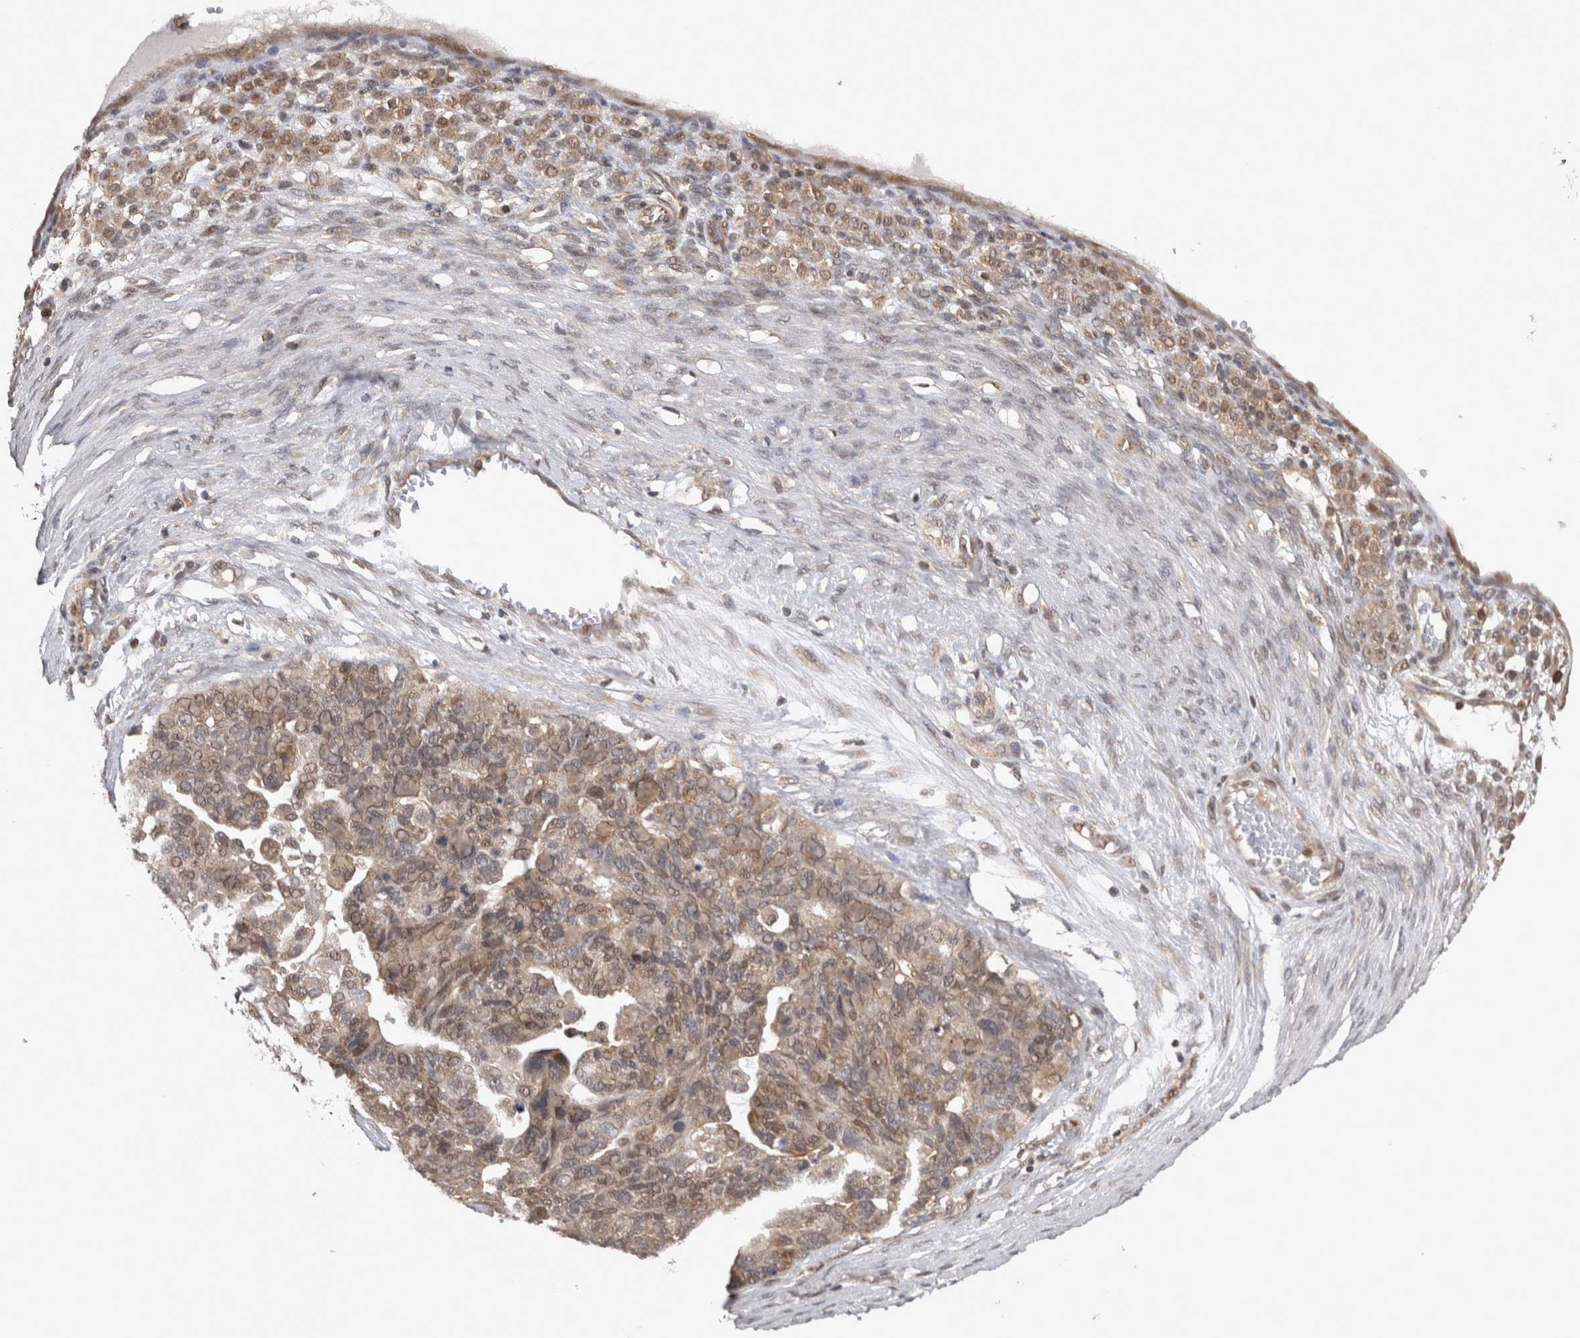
{"staining": {"intensity": "weak", "quantity": "25%-75%", "location": "cytoplasmic/membranous"}, "tissue": "ovarian cancer", "cell_type": "Tumor cells", "image_type": "cancer", "snomed": [{"axis": "morphology", "description": "Cystadenocarcinoma, serous, NOS"}, {"axis": "topography", "description": "Ovary"}], "caption": "Tumor cells display low levels of weak cytoplasmic/membranous positivity in about 25%-75% of cells in human ovarian serous cystadenocarcinoma.", "gene": "ATXN2", "patient": {"sex": "female", "age": 44}}